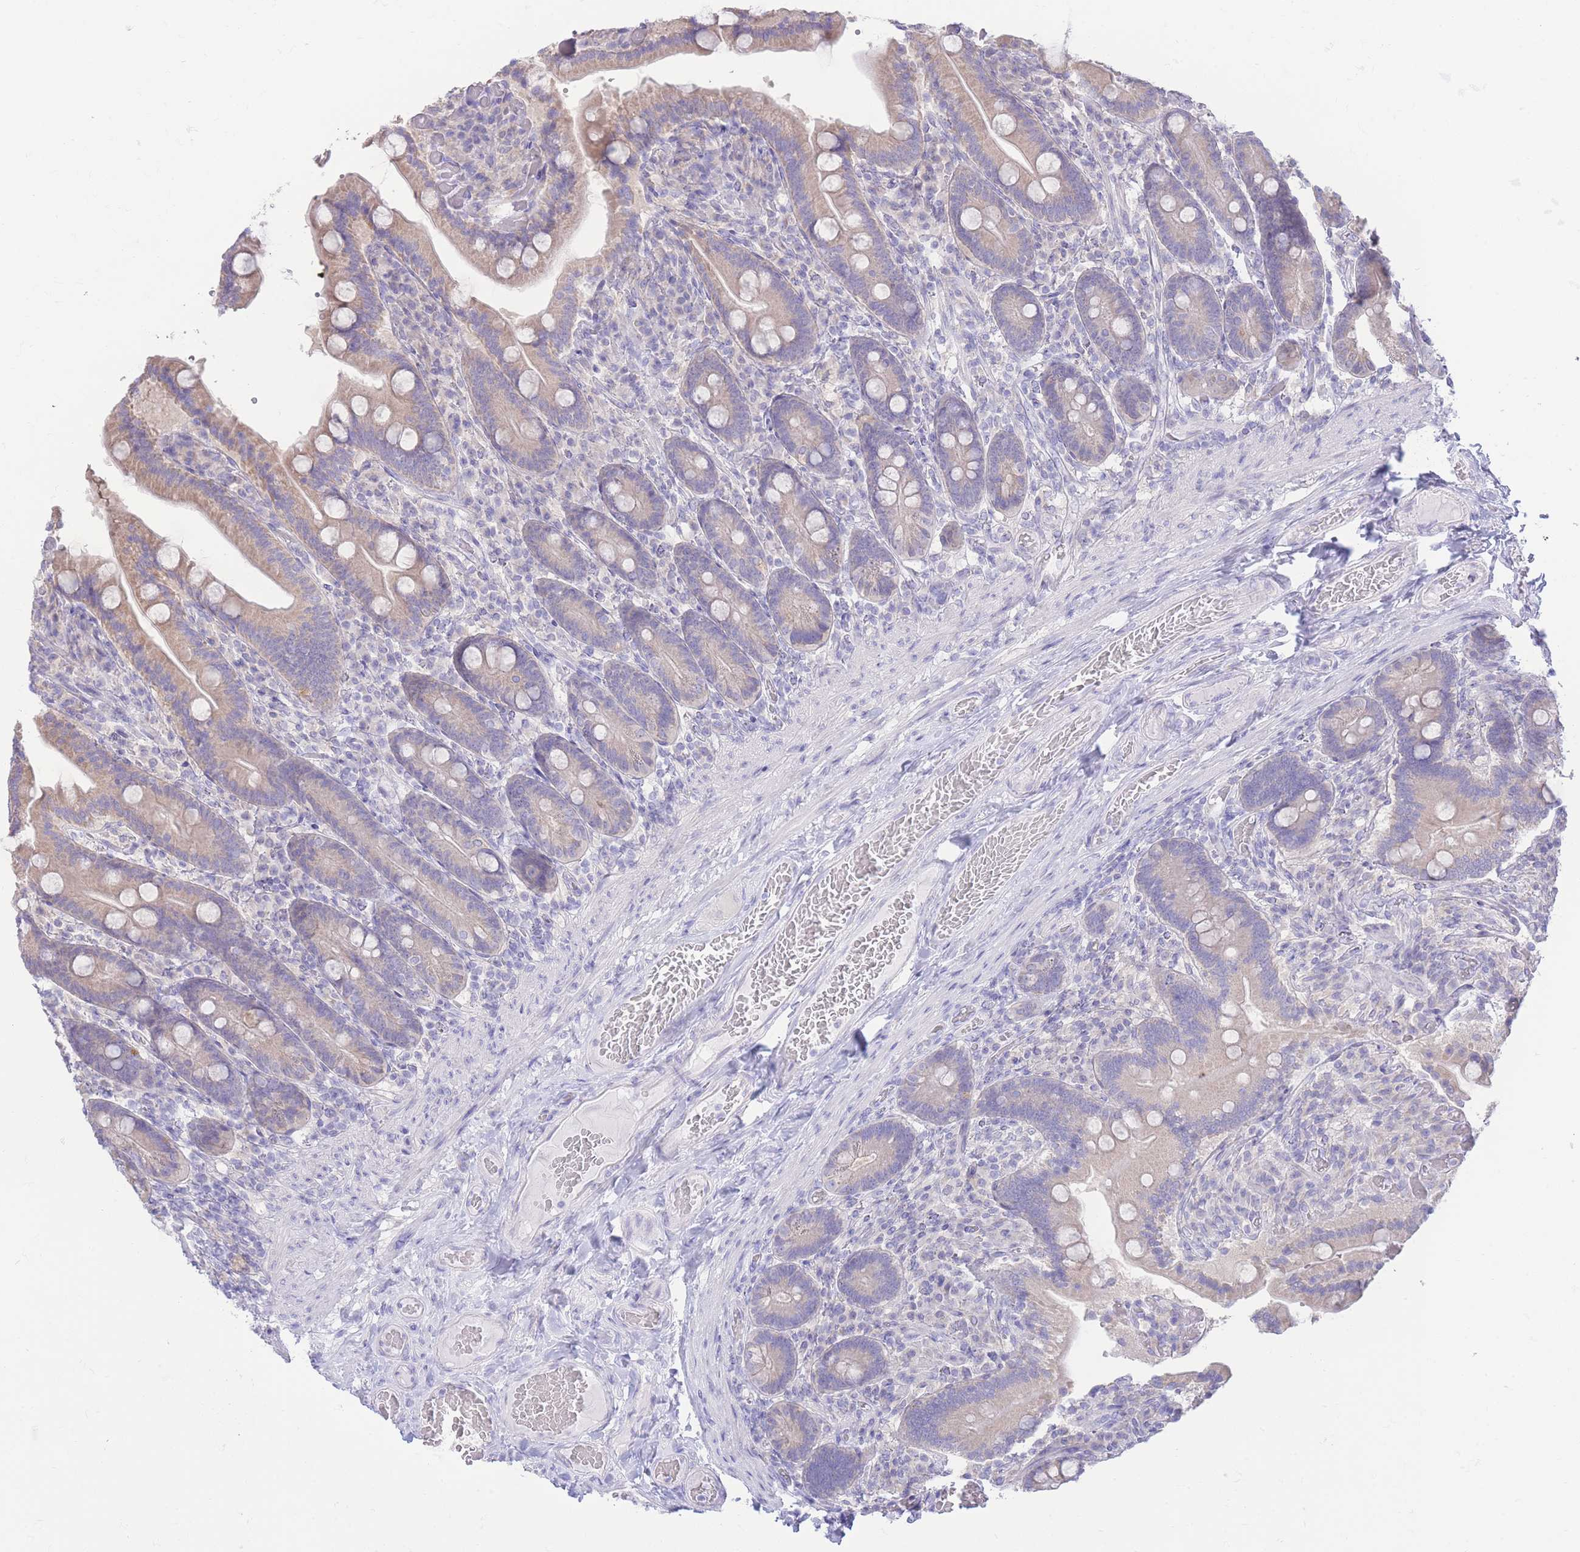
{"staining": {"intensity": "weak", "quantity": "<25%", "location": "cytoplasmic/membranous"}, "tissue": "duodenum", "cell_type": "Glandular cells", "image_type": "normal", "snomed": [{"axis": "morphology", "description": "Normal tissue, NOS"}, {"axis": "topography", "description": "Duodenum"}], "caption": "Immunohistochemistry image of unremarkable duodenum stained for a protein (brown), which reveals no expression in glandular cells.", "gene": "FAH", "patient": {"sex": "female", "age": 62}}